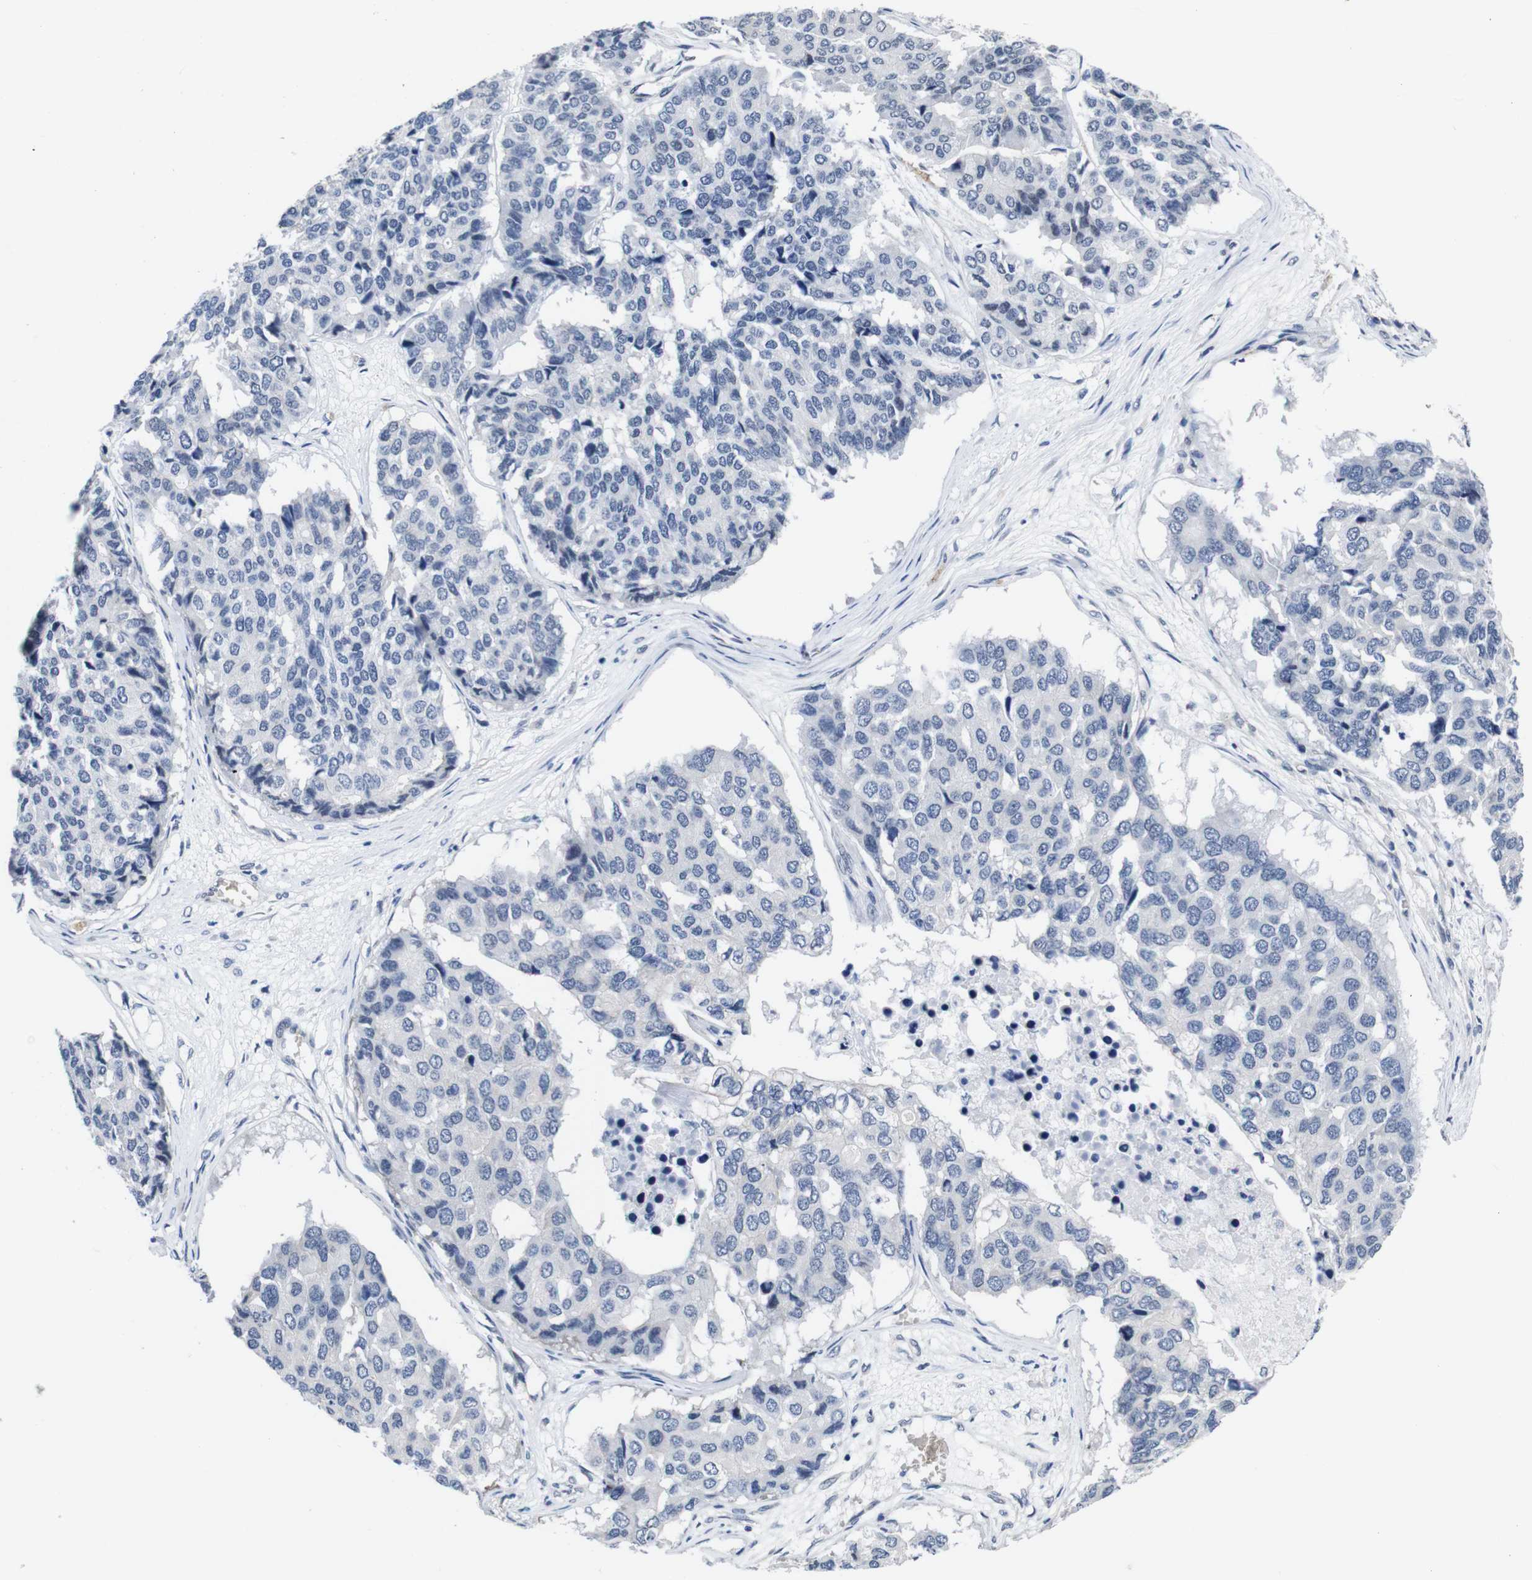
{"staining": {"intensity": "negative", "quantity": "none", "location": "none"}, "tissue": "pancreatic cancer", "cell_type": "Tumor cells", "image_type": "cancer", "snomed": [{"axis": "morphology", "description": "Adenocarcinoma, NOS"}, {"axis": "topography", "description": "Pancreas"}], "caption": "This is an immunohistochemistry photomicrograph of pancreatic cancer (adenocarcinoma). There is no positivity in tumor cells.", "gene": "SOCS3", "patient": {"sex": "male", "age": 50}}